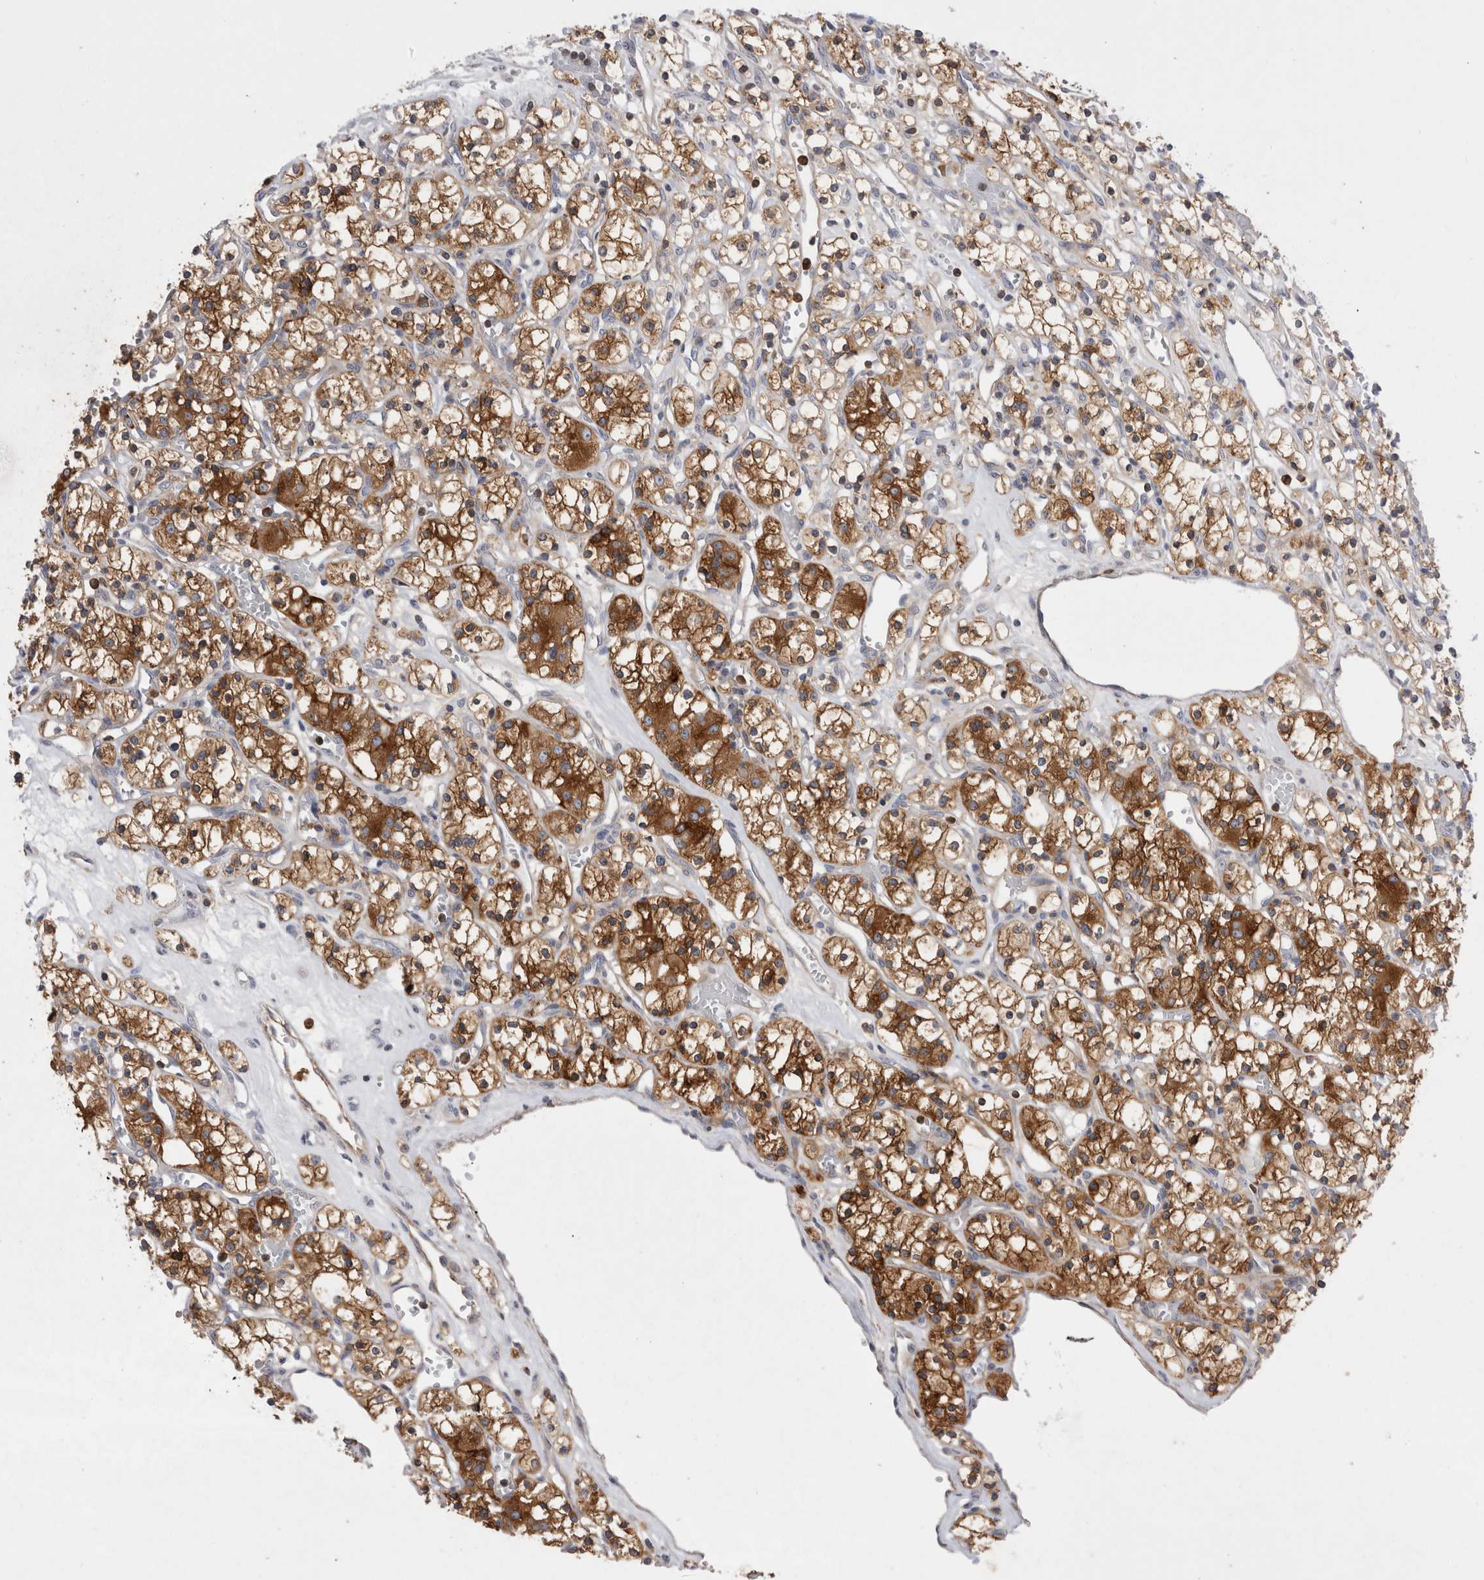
{"staining": {"intensity": "strong", "quantity": ">75%", "location": "cytoplasmic/membranous"}, "tissue": "renal cancer", "cell_type": "Tumor cells", "image_type": "cancer", "snomed": [{"axis": "morphology", "description": "Adenocarcinoma, NOS"}, {"axis": "topography", "description": "Kidney"}], "caption": "There is high levels of strong cytoplasmic/membranous expression in tumor cells of renal cancer, as demonstrated by immunohistochemical staining (brown color).", "gene": "RAB11FIP1", "patient": {"sex": "female", "age": 59}}